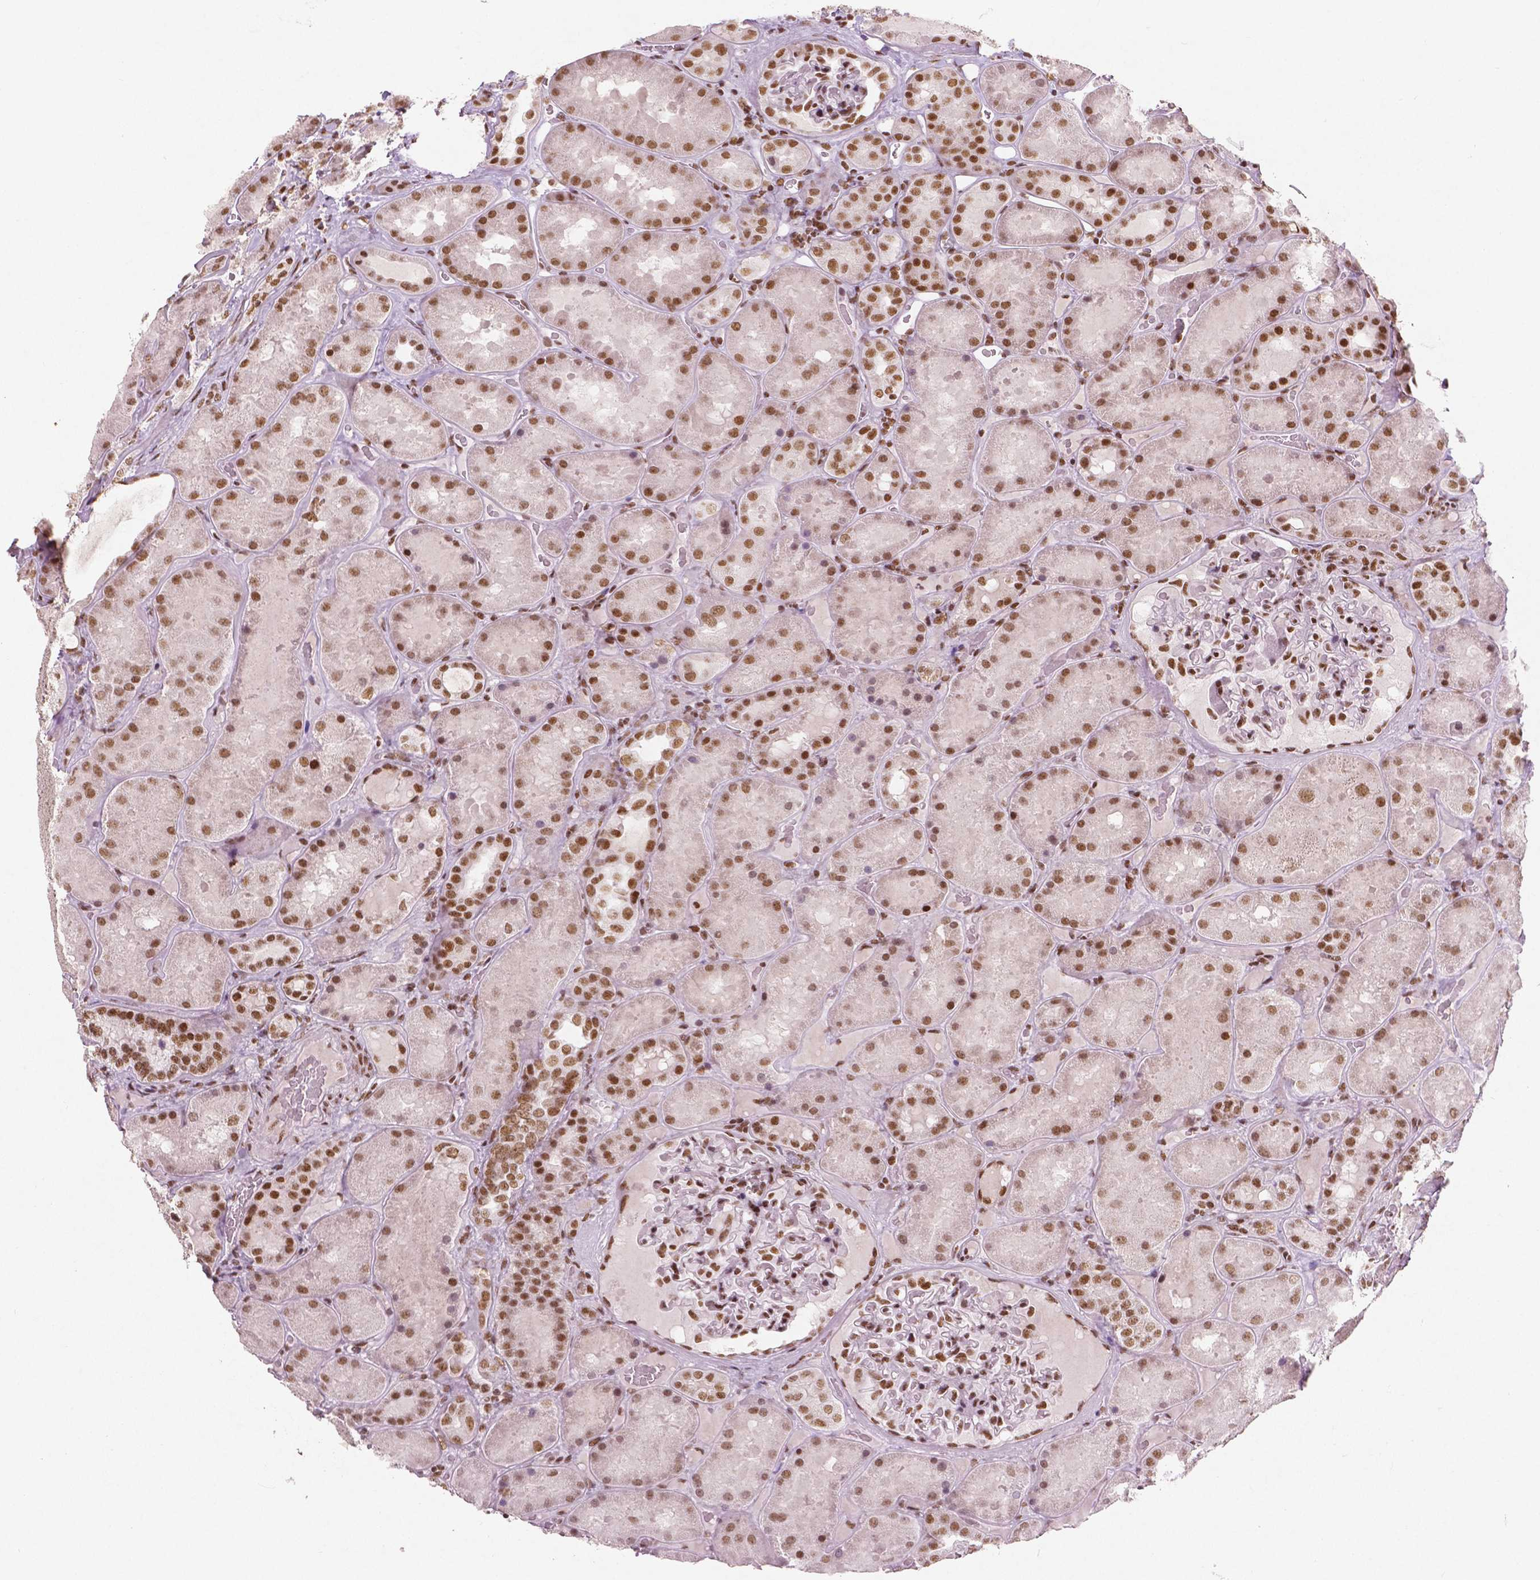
{"staining": {"intensity": "moderate", "quantity": ">75%", "location": "nuclear"}, "tissue": "kidney", "cell_type": "Cells in glomeruli", "image_type": "normal", "snomed": [{"axis": "morphology", "description": "Normal tissue, NOS"}, {"axis": "topography", "description": "Kidney"}], "caption": "Protein expression analysis of unremarkable kidney displays moderate nuclear expression in approximately >75% of cells in glomeruli.", "gene": "BRD4", "patient": {"sex": "male", "age": 73}}